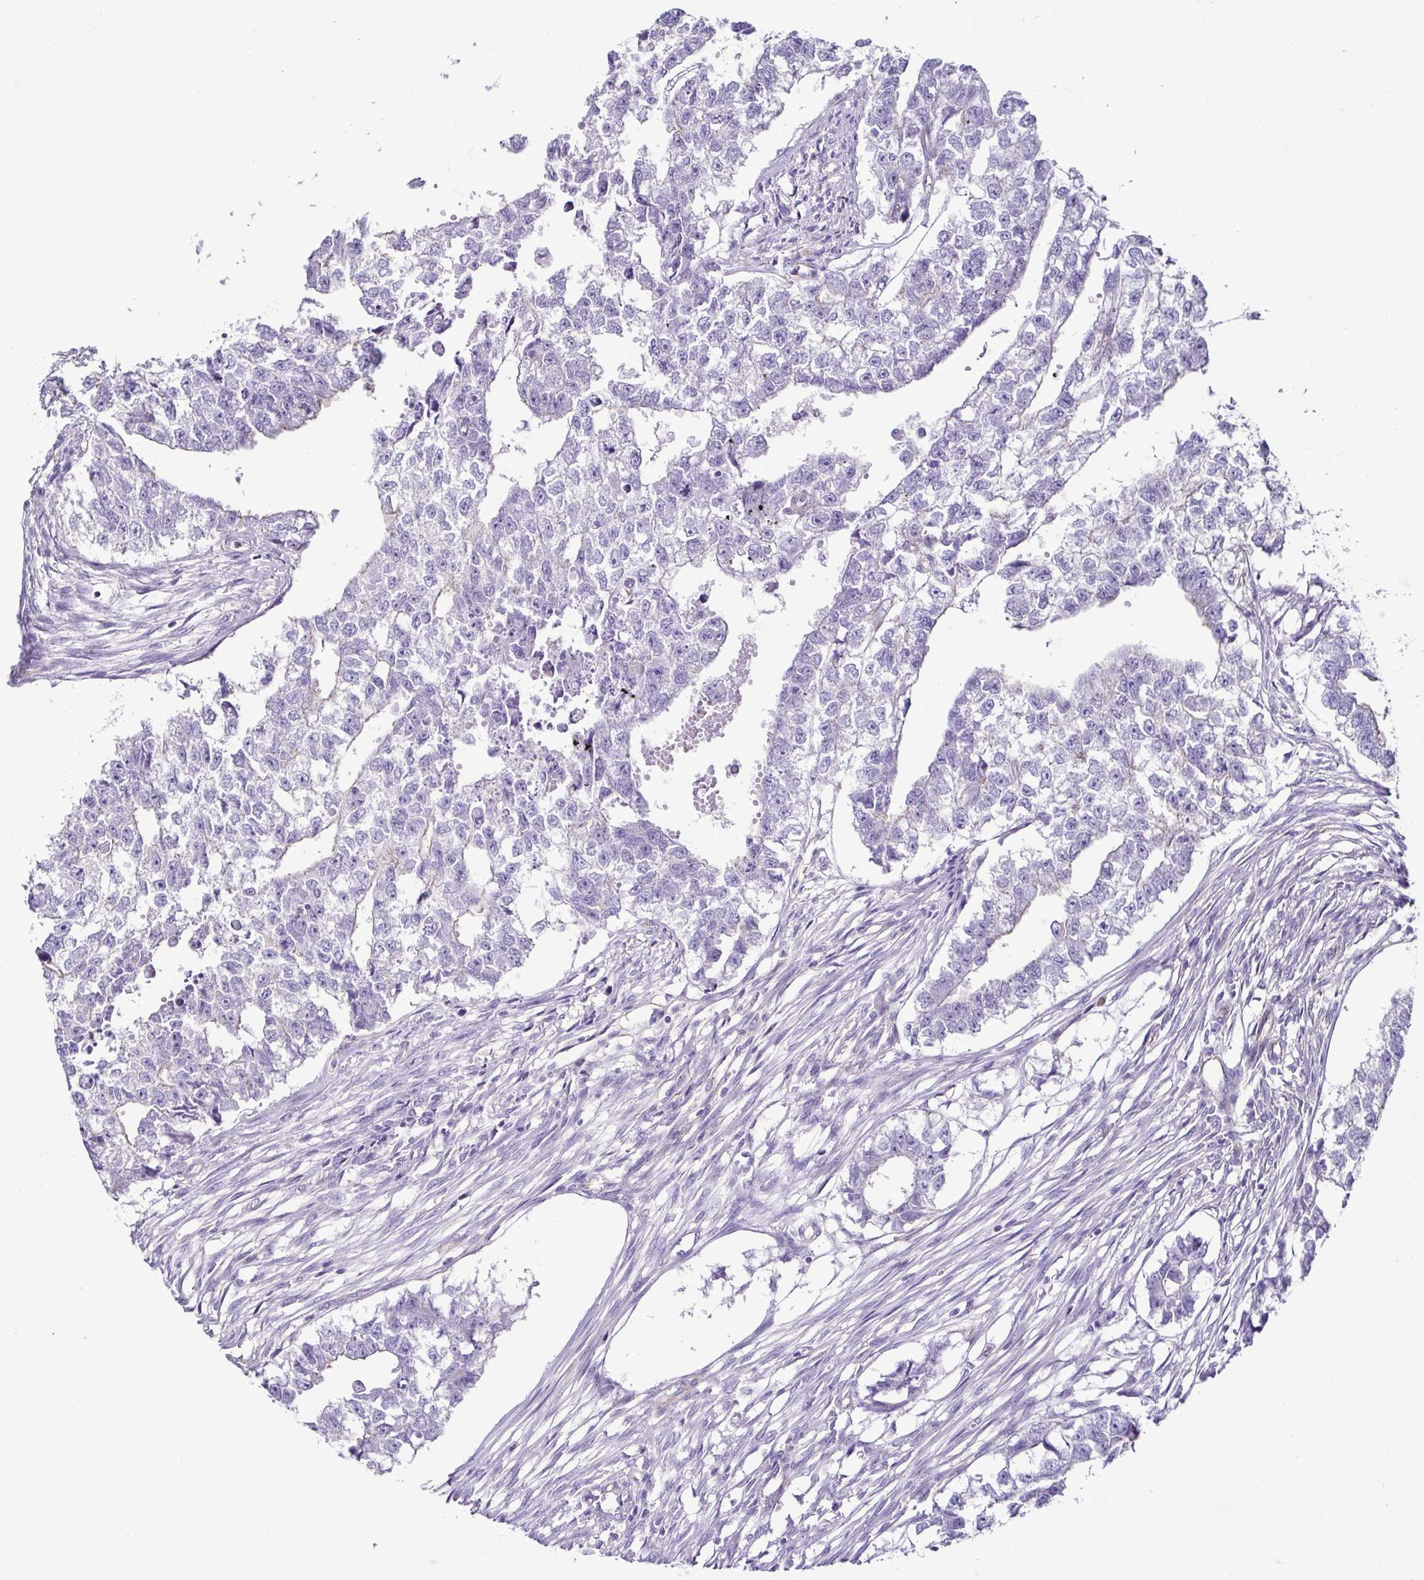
{"staining": {"intensity": "negative", "quantity": "none", "location": "none"}, "tissue": "testis cancer", "cell_type": "Tumor cells", "image_type": "cancer", "snomed": [{"axis": "morphology", "description": "Carcinoma, Embryonal, NOS"}, {"axis": "morphology", "description": "Teratoma, malignant, NOS"}, {"axis": "topography", "description": "Testis"}], "caption": "Tumor cells are negative for brown protein staining in testis cancer.", "gene": "CASP14", "patient": {"sex": "male", "age": 44}}